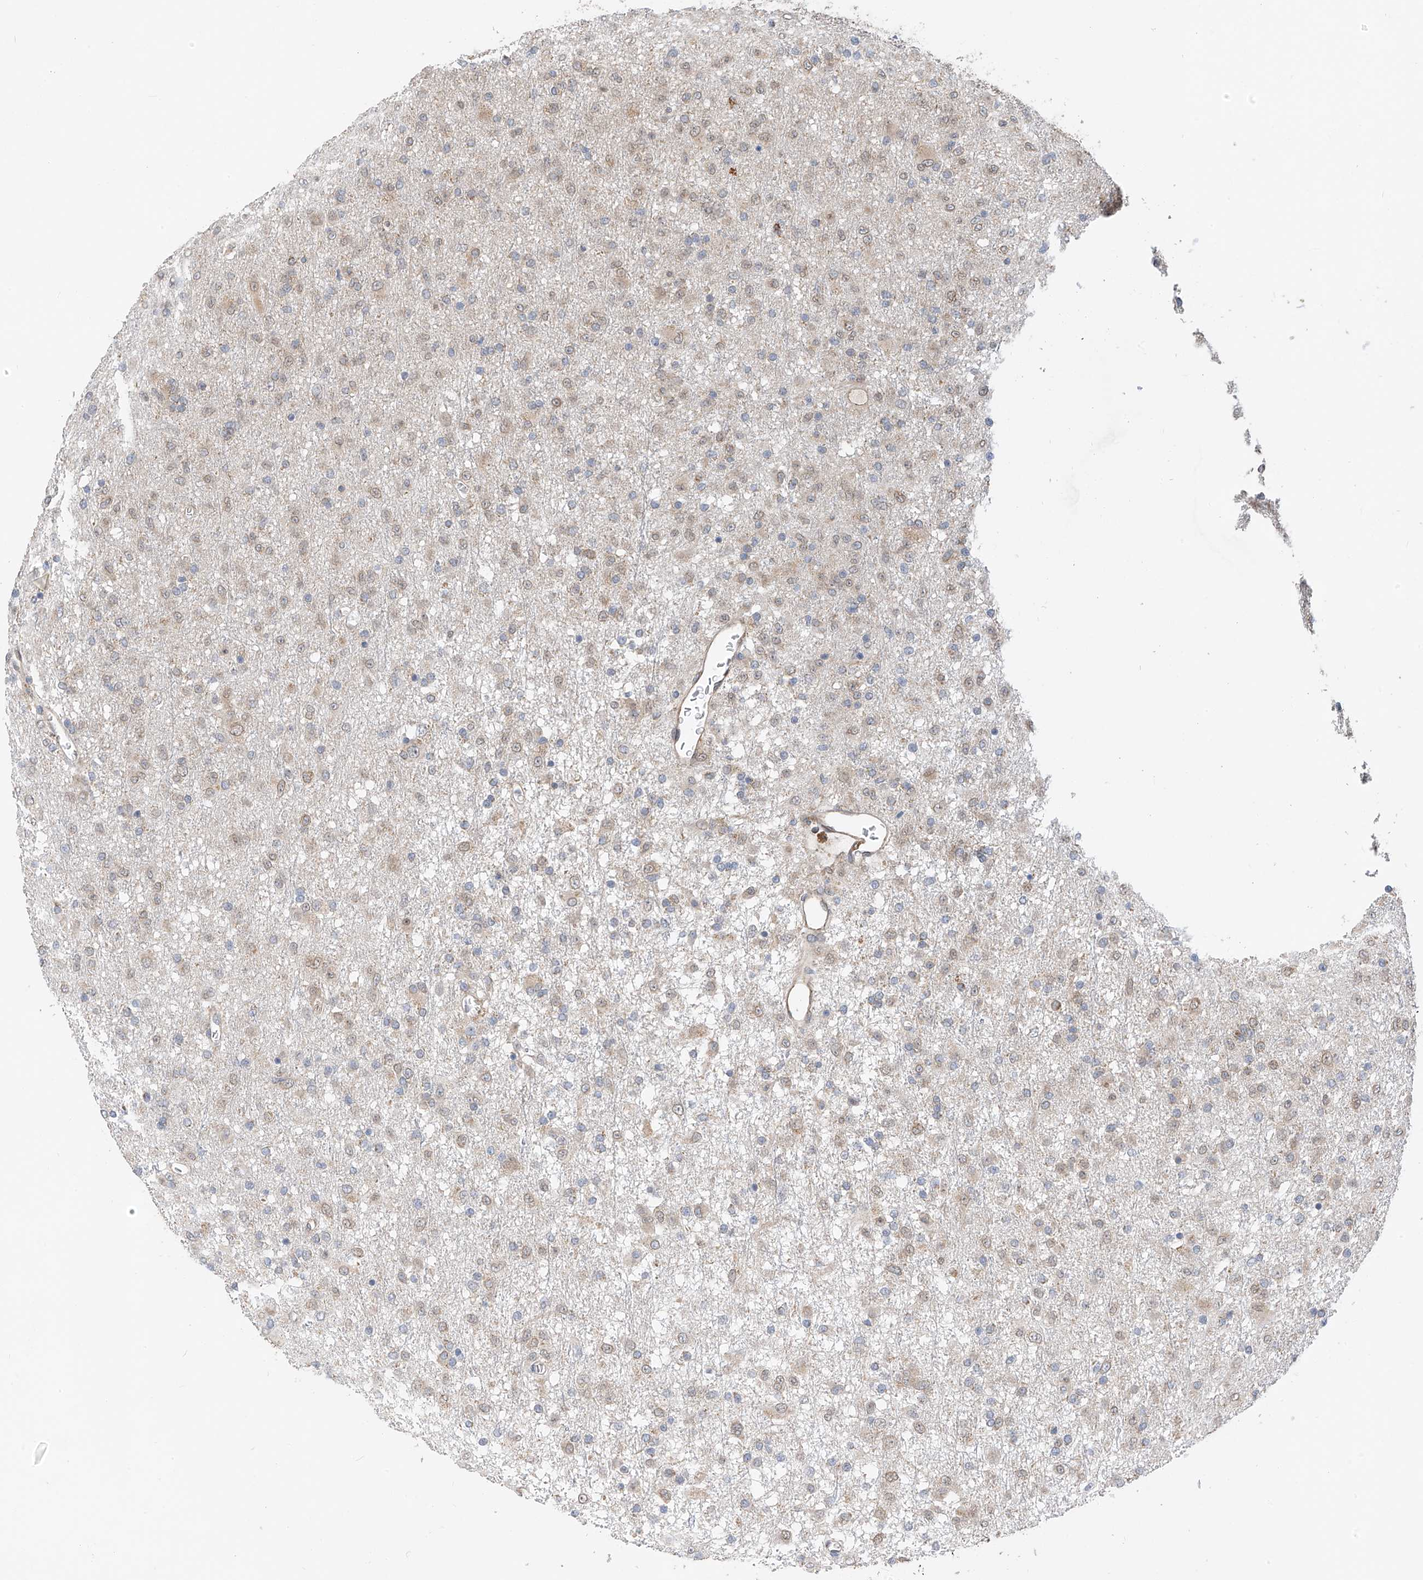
{"staining": {"intensity": "weak", "quantity": "25%-75%", "location": "cytoplasmic/membranous"}, "tissue": "glioma", "cell_type": "Tumor cells", "image_type": "cancer", "snomed": [{"axis": "morphology", "description": "Glioma, malignant, Low grade"}, {"axis": "topography", "description": "Brain"}], "caption": "An immunohistochemistry photomicrograph of tumor tissue is shown. Protein staining in brown labels weak cytoplasmic/membranous positivity in glioma within tumor cells.", "gene": "PPA2", "patient": {"sex": "male", "age": 65}}